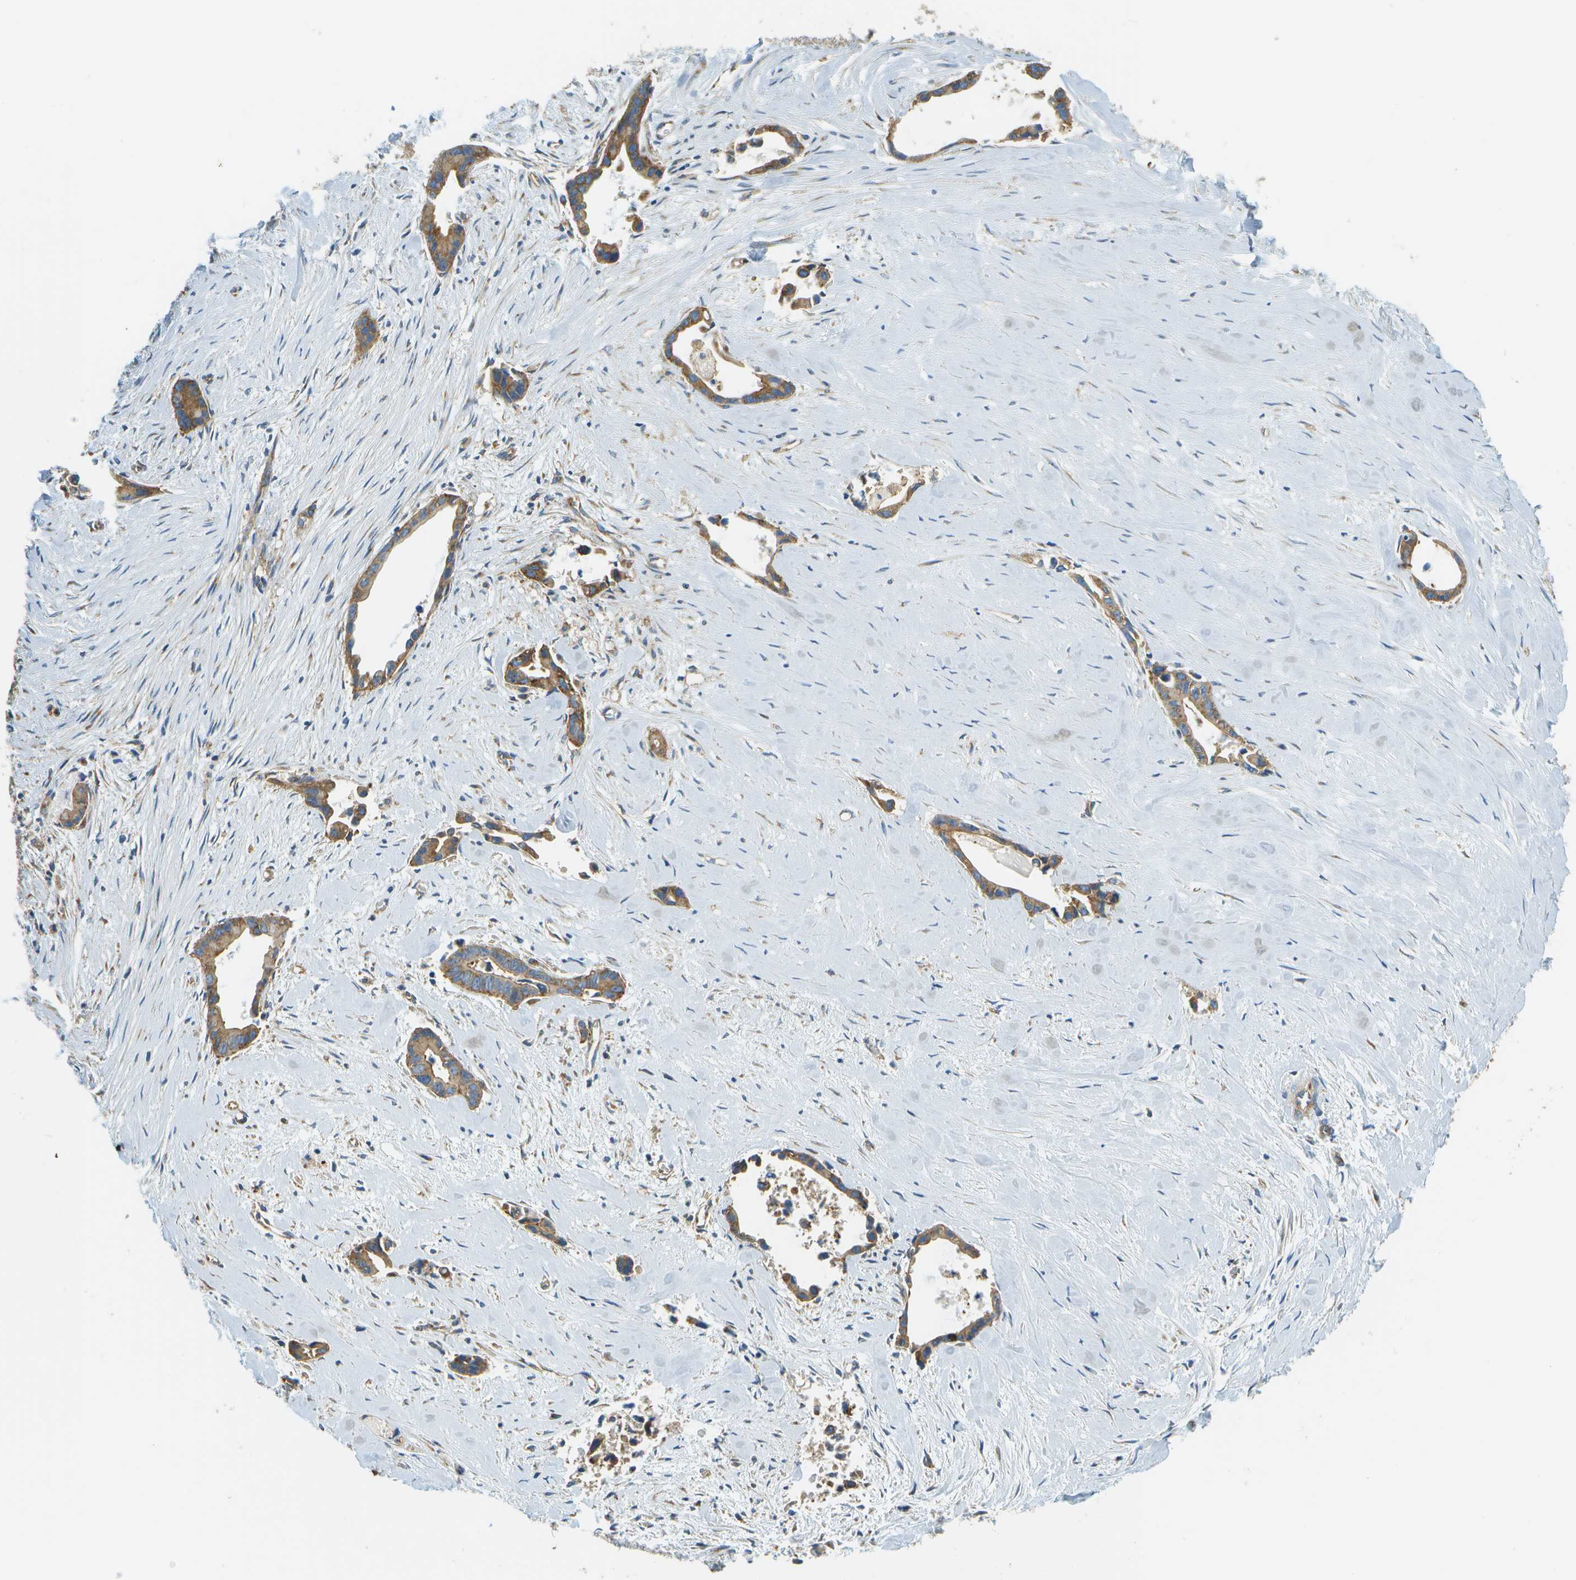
{"staining": {"intensity": "moderate", "quantity": ">75%", "location": "cytoplasmic/membranous"}, "tissue": "liver cancer", "cell_type": "Tumor cells", "image_type": "cancer", "snomed": [{"axis": "morphology", "description": "Cholangiocarcinoma"}, {"axis": "topography", "description": "Liver"}], "caption": "Moderate cytoplasmic/membranous expression is seen in about >75% of tumor cells in liver cancer.", "gene": "CLTC", "patient": {"sex": "female", "age": 55}}